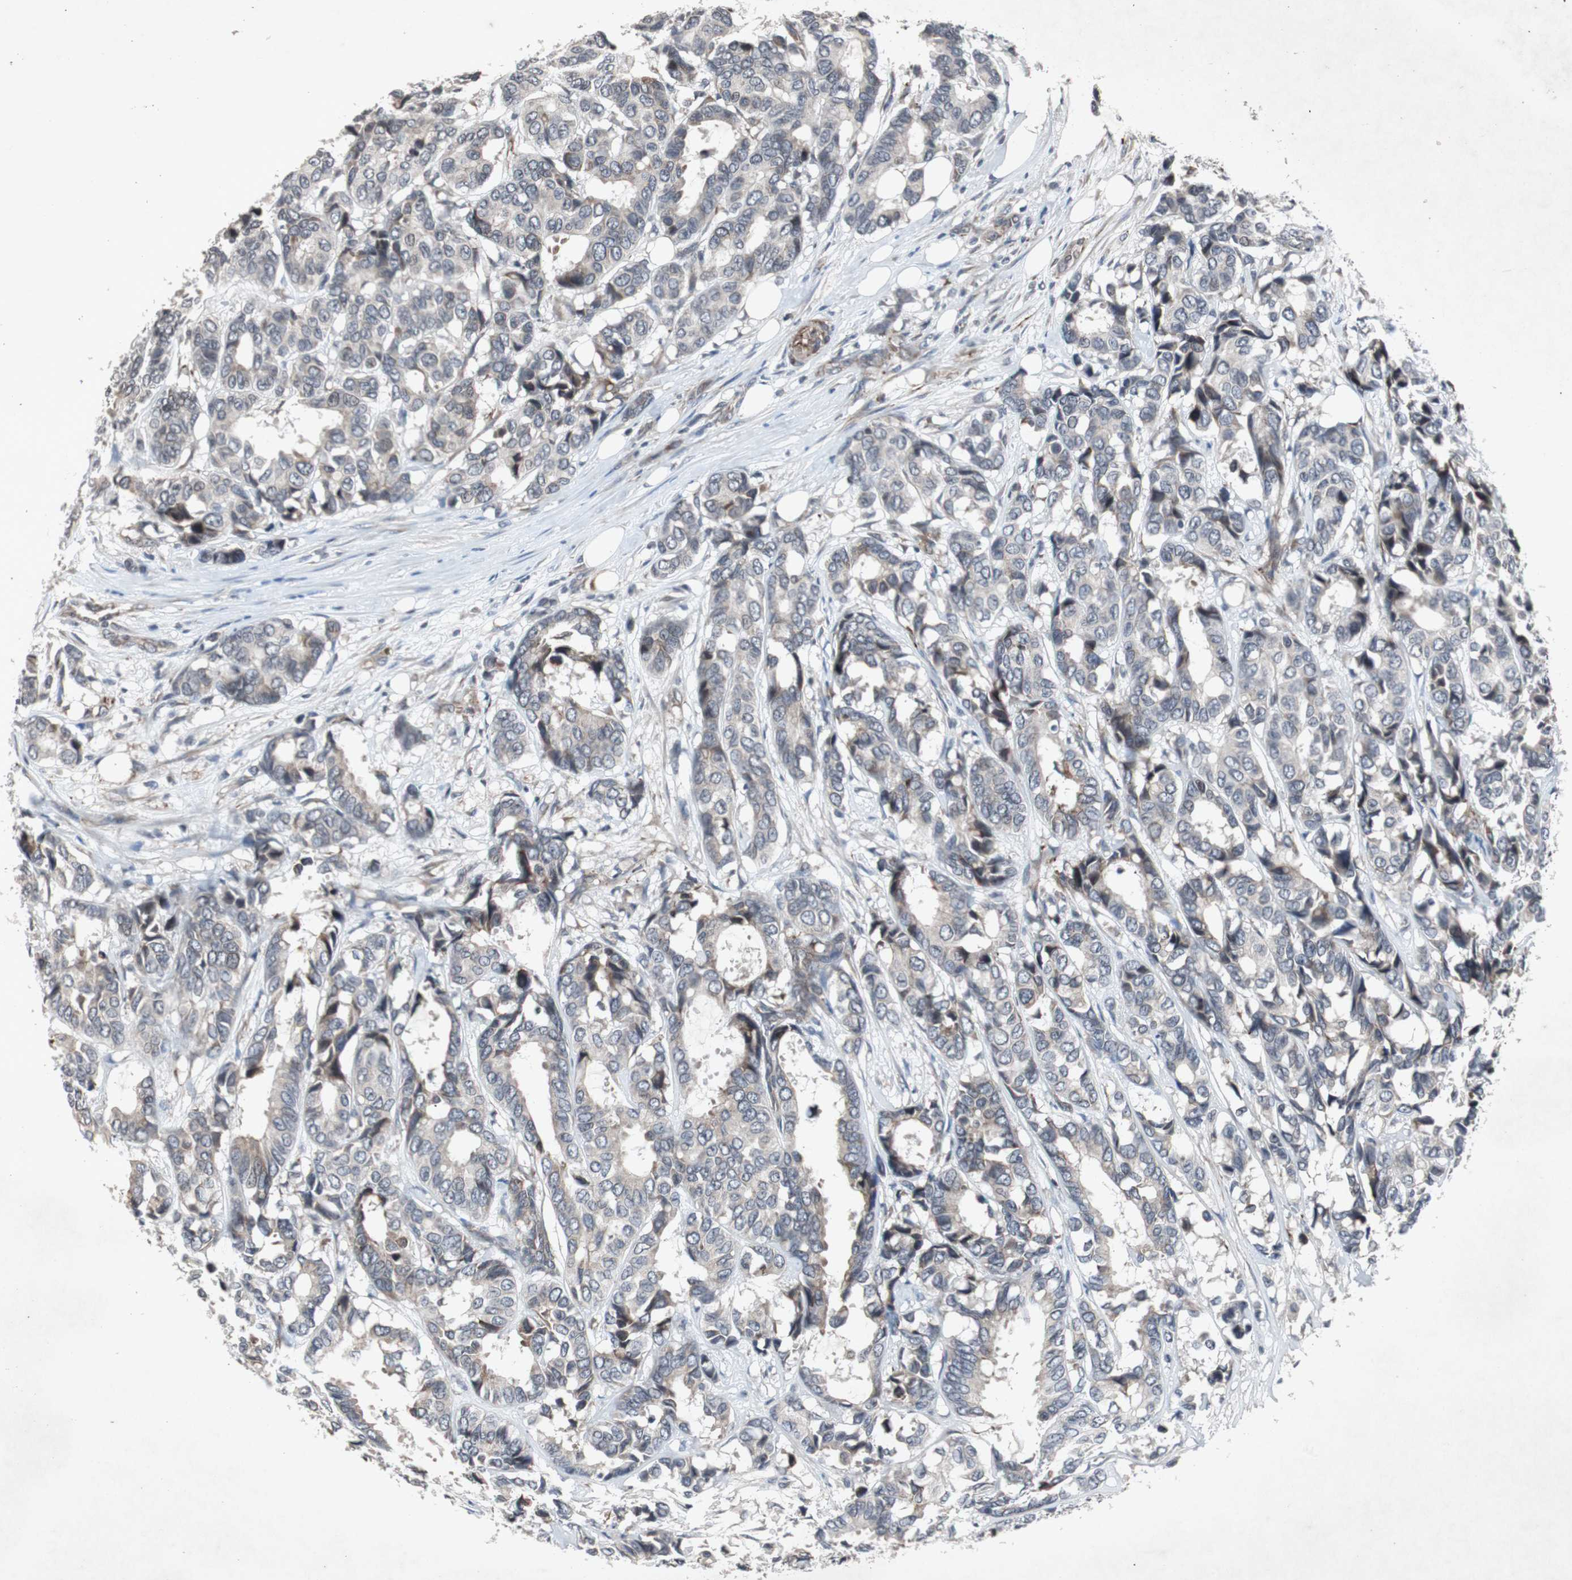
{"staining": {"intensity": "weak", "quantity": "25%-75%", "location": "cytoplasmic/membranous"}, "tissue": "breast cancer", "cell_type": "Tumor cells", "image_type": "cancer", "snomed": [{"axis": "morphology", "description": "Duct carcinoma"}, {"axis": "topography", "description": "Breast"}], "caption": "Human breast cancer (intraductal carcinoma) stained with a brown dye shows weak cytoplasmic/membranous positive positivity in about 25%-75% of tumor cells.", "gene": "CRADD", "patient": {"sex": "female", "age": 87}}